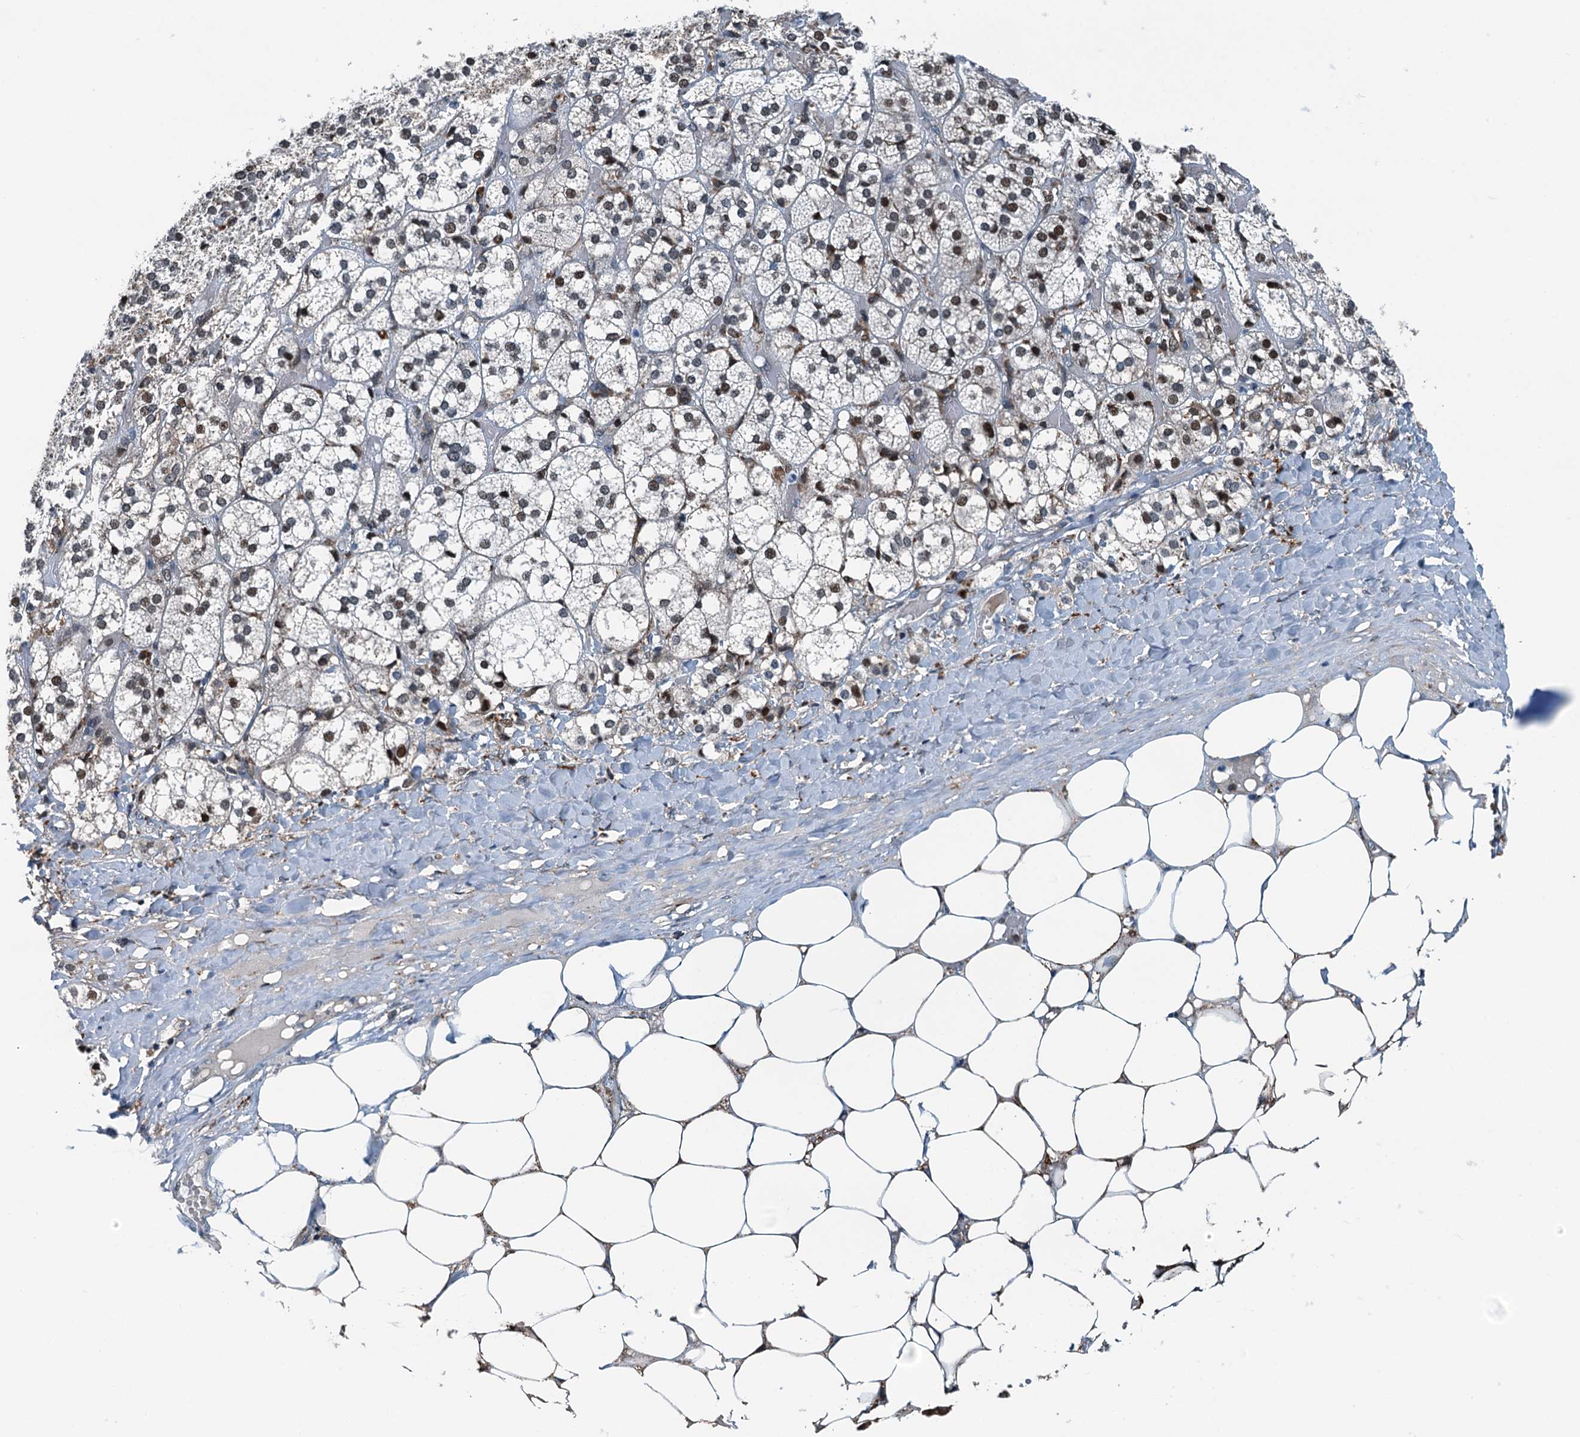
{"staining": {"intensity": "moderate", "quantity": "25%-75%", "location": "nuclear"}, "tissue": "adrenal gland", "cell_type": "Glandular cells", "image_type": "normal", "snomed": [{"axis": "morphology", "description": "Normal tissue, NOS"}, {"axis": "topography", "description": "Adrenal gland"}], "caption": "Immunohistochemical staining of unremarkable human adrenal gland exhibits 25%-75% levels of moderate nuclear protein positivity in approximately 25%-75% of glandular cells. (DAB (3,3'-diaminobenzidine) IHC with brightfield microscopy, high magnification).", "gene": "TAMALIN", "patient": {"sex": "female", "age": 61}}